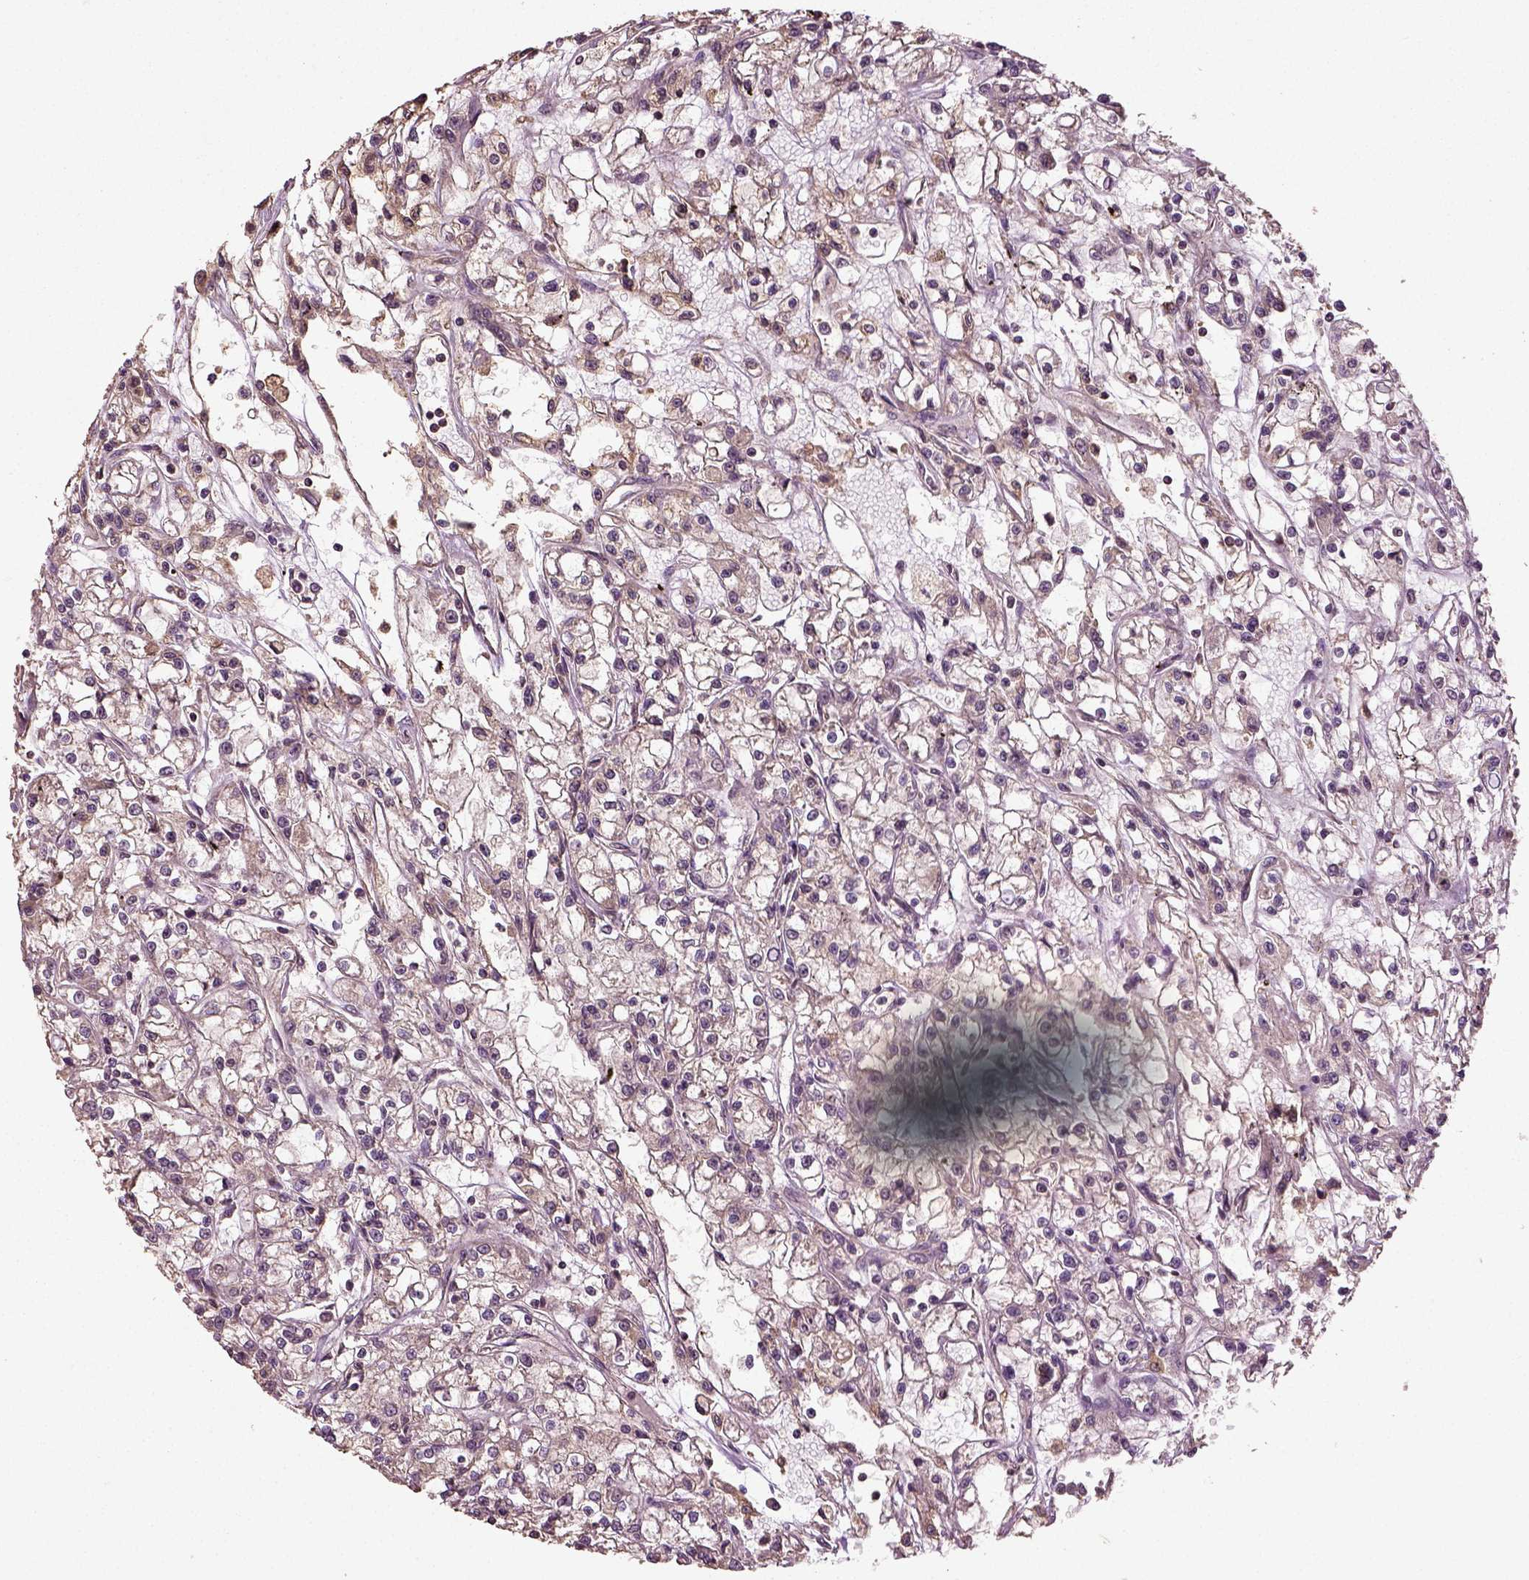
{"staining": {"intensity": "weak", "quantity": ">75%", "location": "cytoplasmic/membranous"}, "tissue": "renal cancer", "cell_type": "Tumor cells", "image_type": "cancer", "snomed": [{"axis": "morphology", "description": "Adenocarcinoma, NOS"}, {"axis": "topography", "description": "Kidney"}], "caption": "About >75% of tumor cells in adenocarcinoma (renal) reveal weak cytoplasmic/membranous protein expression as visualized by brown immunohistochemical staining.", "gene": "ERV3-1", "patient": {"sex": "female", "age": 59}}